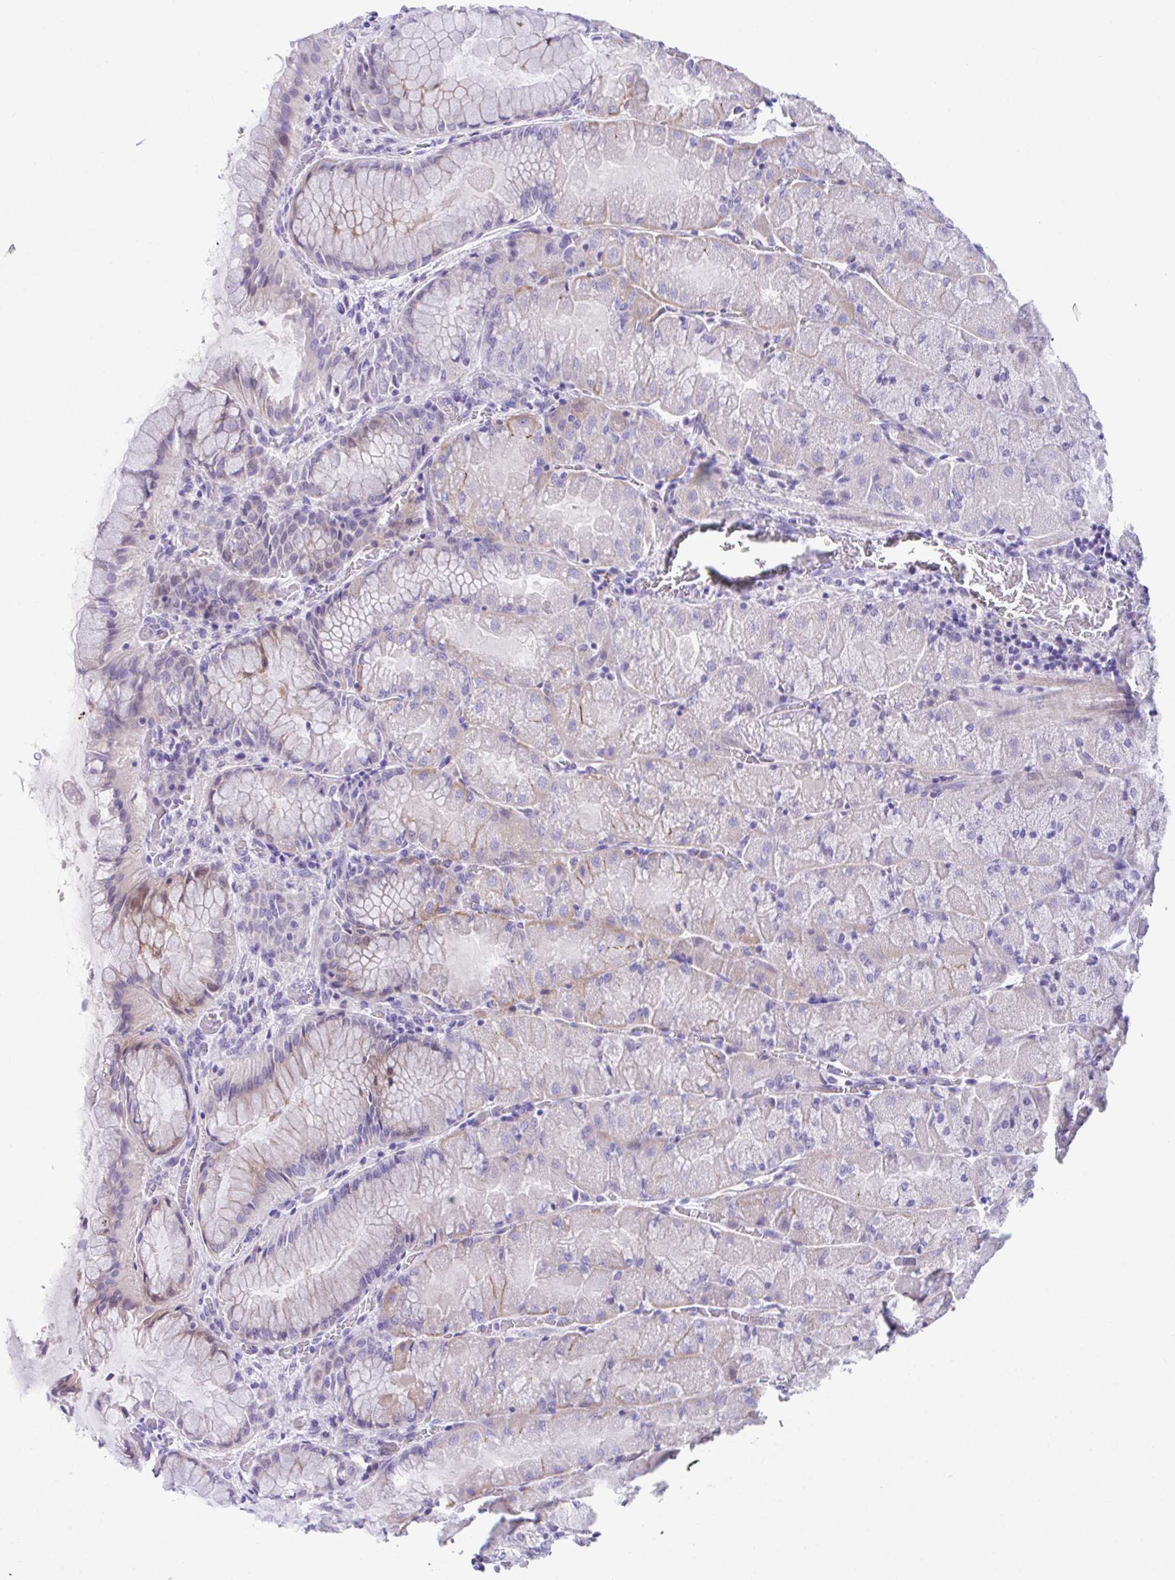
{"staining": {"intensity": "moderate", "quantity": "<25%", "location": "cytoplasmic/membranous"}, "tissue": "stomach", "cell_type": "Glandular cells", "image_type": "normal", "snomed": [{"axis": "morphology", "description": "Normal tissue, NOS"}, {"axis": "topography", "description": "Stomach"}], "caption": "Immunohistochemistry (IHC) staining of normal stomach, which reveals low levels of moderate cytoplasmic/membranous positivity in approximately <25% of glandular cells indicating moderate cytoplasmic/membranous protein positivity. The staining was performed using DAB (brown) for protein detection and nuclei were counterstained in hematoxylin (blue).", "gene": "SLC16A6", "patient": {"sex": "female", "age": 61}}